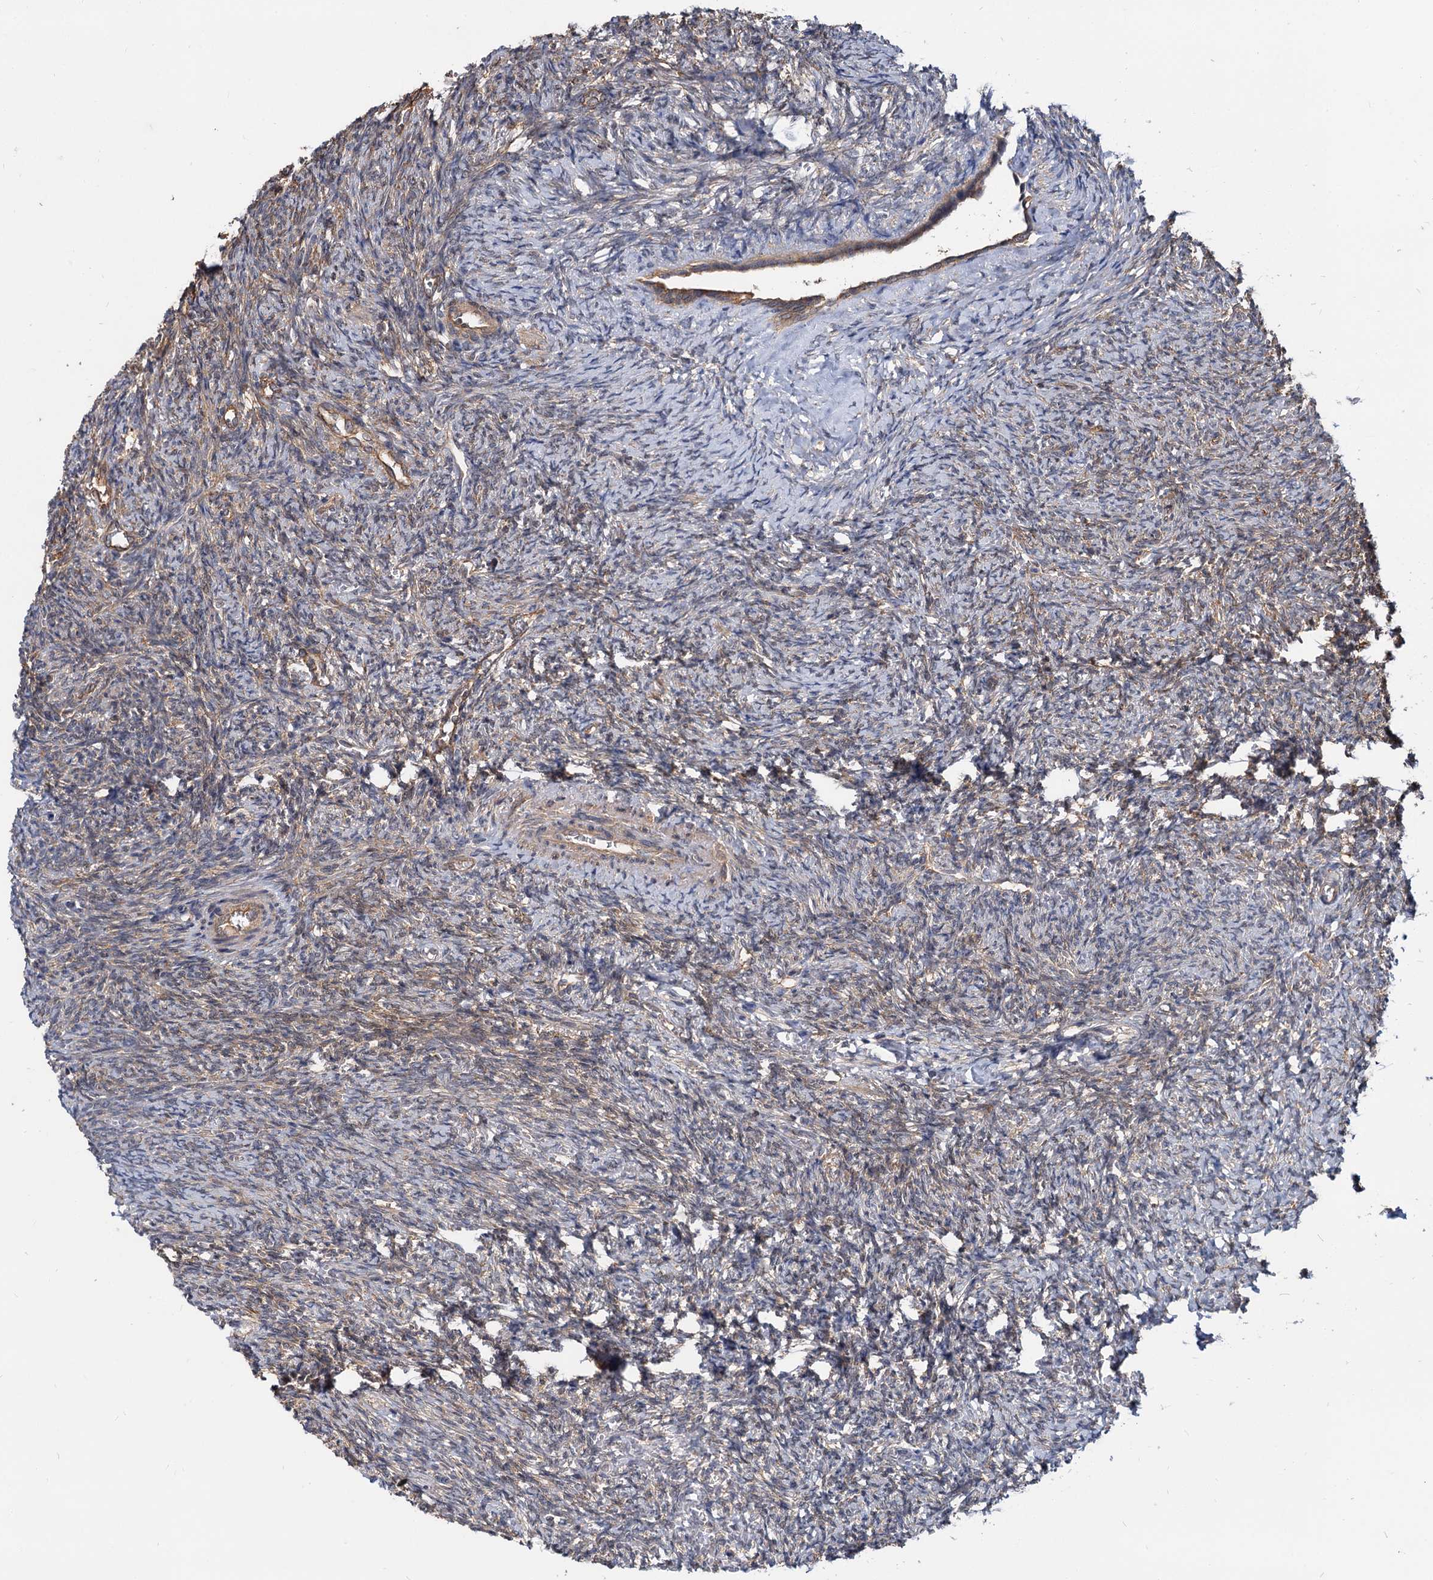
{"staining": {"intensity": "weak", "quantity": "<25%", "location": "cytoplasmic/membranous"}, "tissue": "ovary", "cell_type": "Ovarian stroma cells", "image_type": "normal", "snomed": [{"axis": "morphology", "description": "Normal tissue, NOS"}, {"axis": "topography", "description": "Ovary"}], "caption": "Histopathology image shows no significant protein staining in ovarian stroma cells of unremarkable ovary.", "gene": "SNX15", "patient": {"sex": "female", "age": 41}}